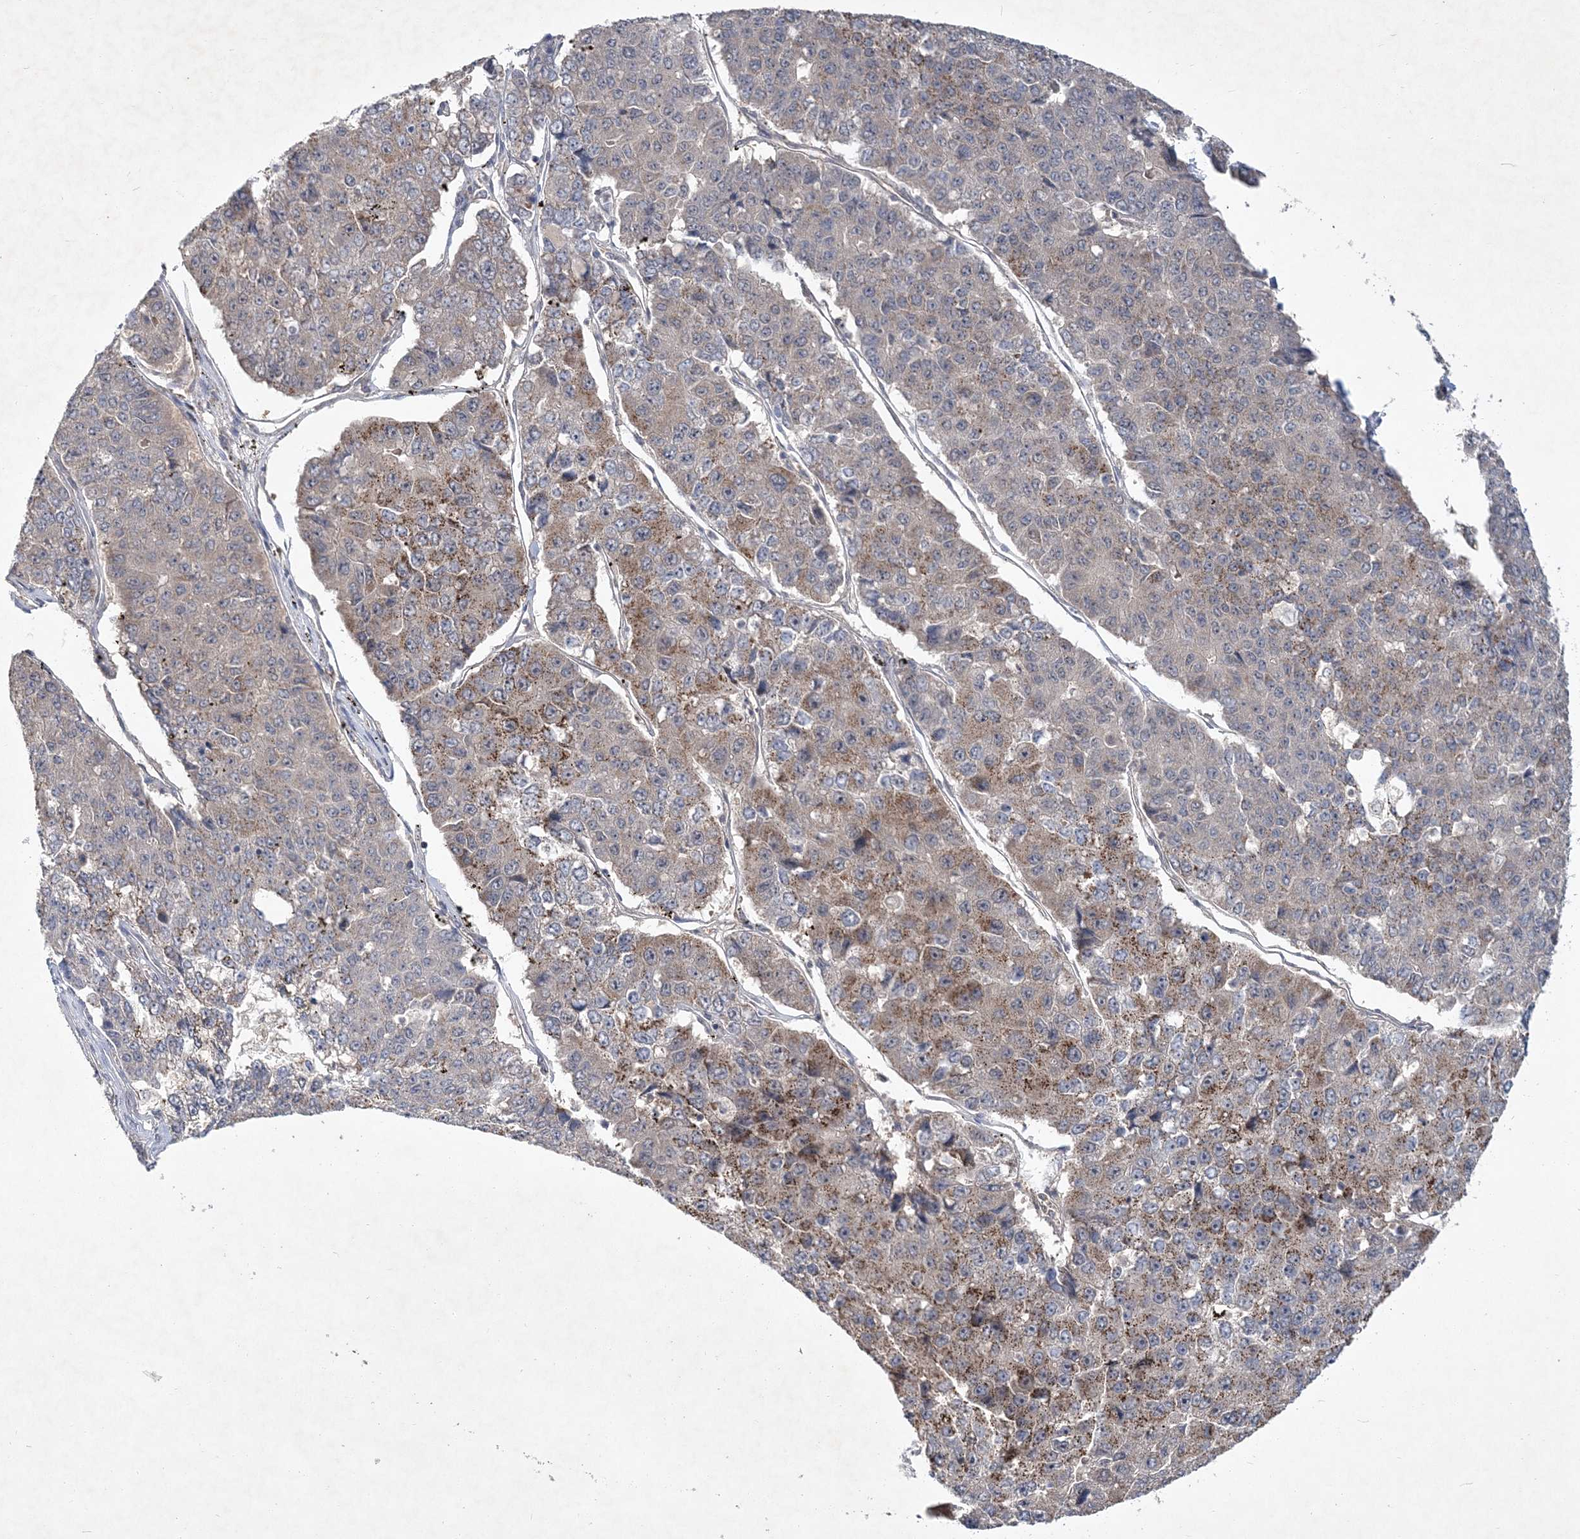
{"staining": {"intensity": "weak", "quantity": "25%-75%", "location": "cytoplasmic/membranous"}, "tissue": "pancreatic cancer", "cell_type": "Tumor cells", "image_type": "cancer", "snomed": [{"axis": "morphology", "description": "Adenocarcinoma, NOS"}, {"axis": "topography", "description": "Pancreas"}], "caption": "Tumor cells exhibit low levels of weak cytoplasmic/membranous positivity in about 25%-75% of cells in human pancreatic cancer. (DAB IHC, brown staining for protein, blue staining for nuclei).", "gene": "RNF25", "patient": {"sex": "male", "age": 50}}